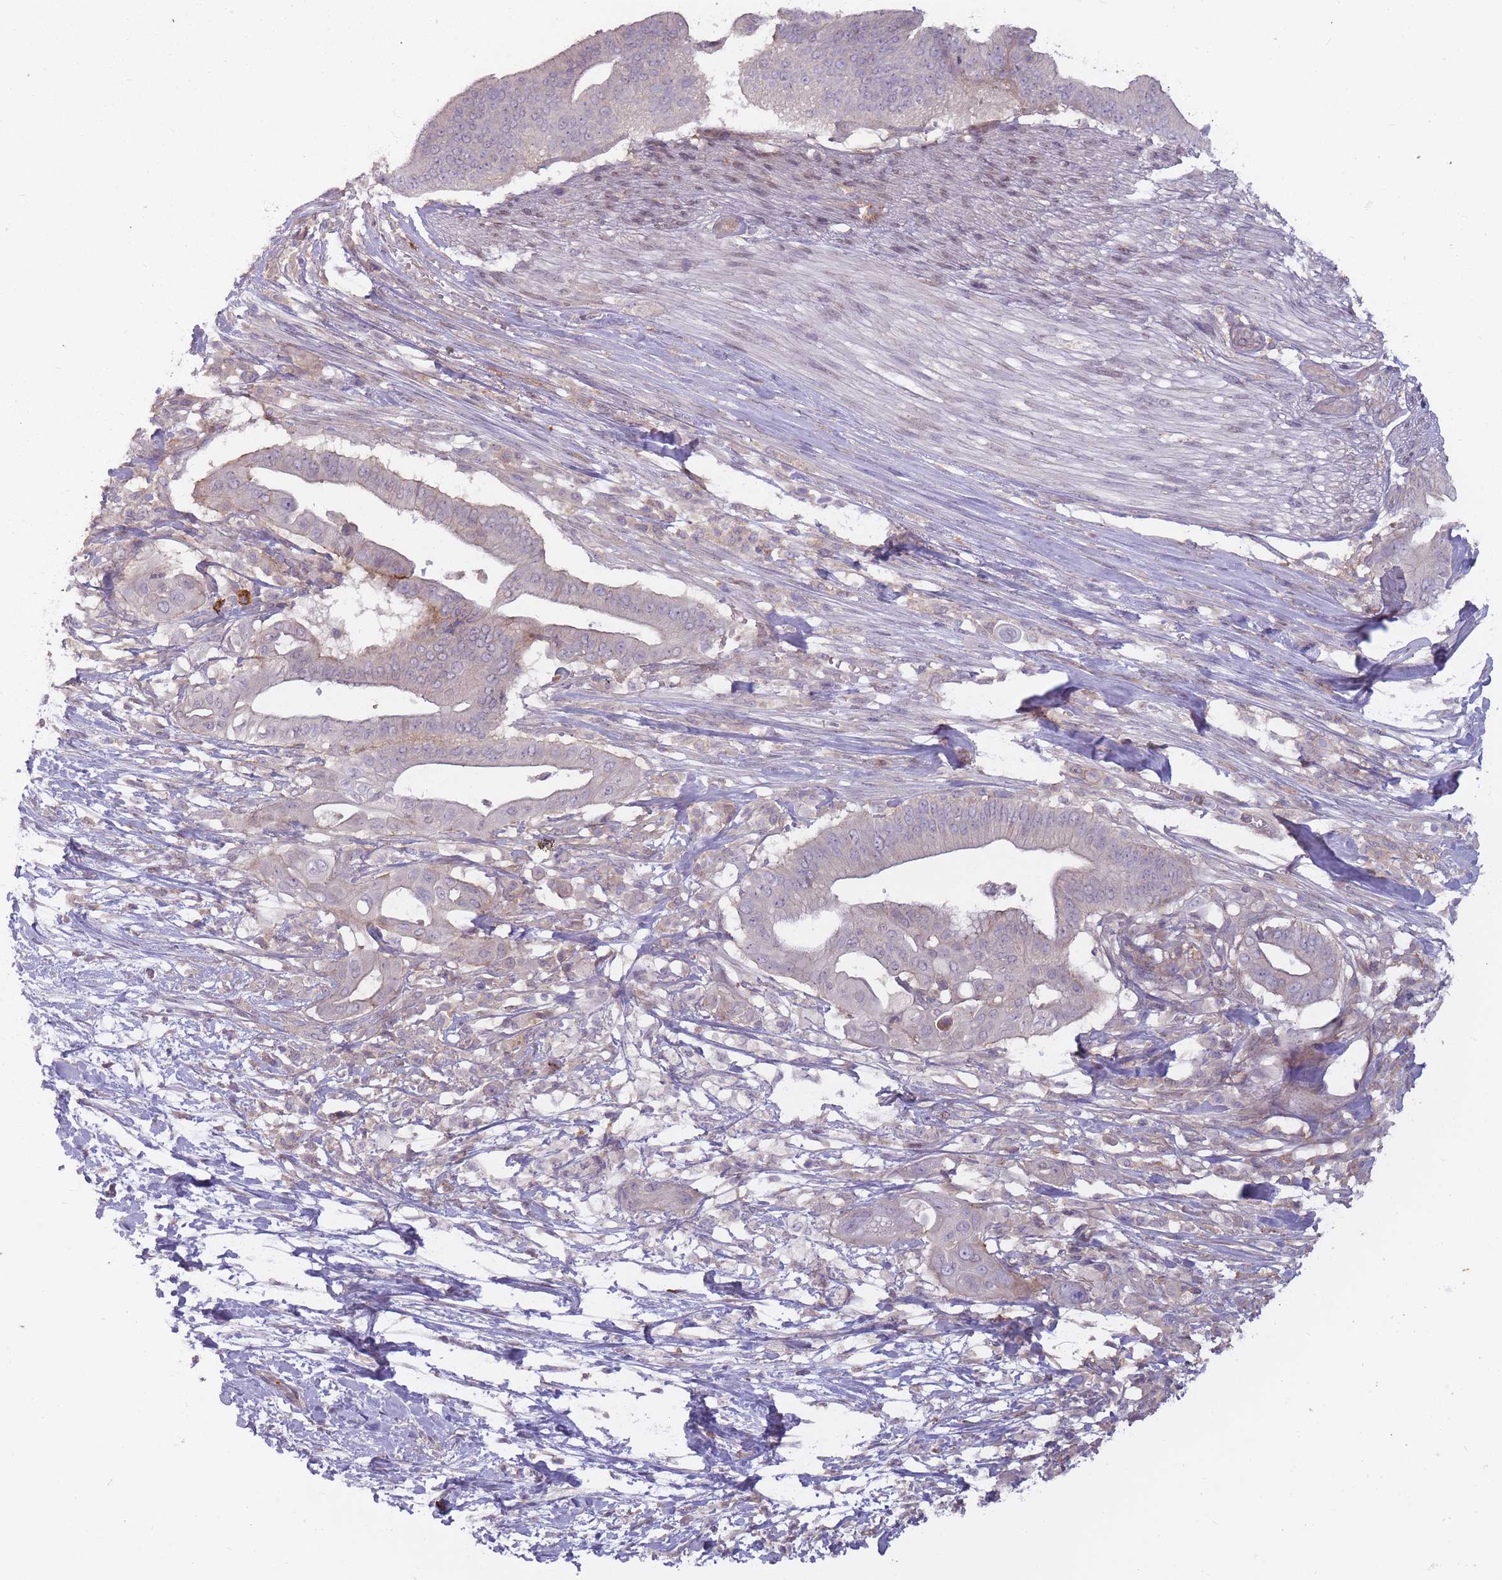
{"staining": {"intensity": "negative", "quantity": "none", "location": "none"}, "tissue": "pancreatic cancer", "cell_type": "Tumor cells", "image_type": "cancer", "snomed": [{"axis": "morphology", "description": "Adenocarcinoma, NOS"}, {"axis": "topography", "description": "Pancreas"}], "caption": "Immunohistochemistry micrograph of human pancreatic cancer (adenocarcinoma) stained for a protein (brown), which reveals no expression in tumor cells.", "gene": "TET3", "patient": {"sex": "male", "age": 68}}